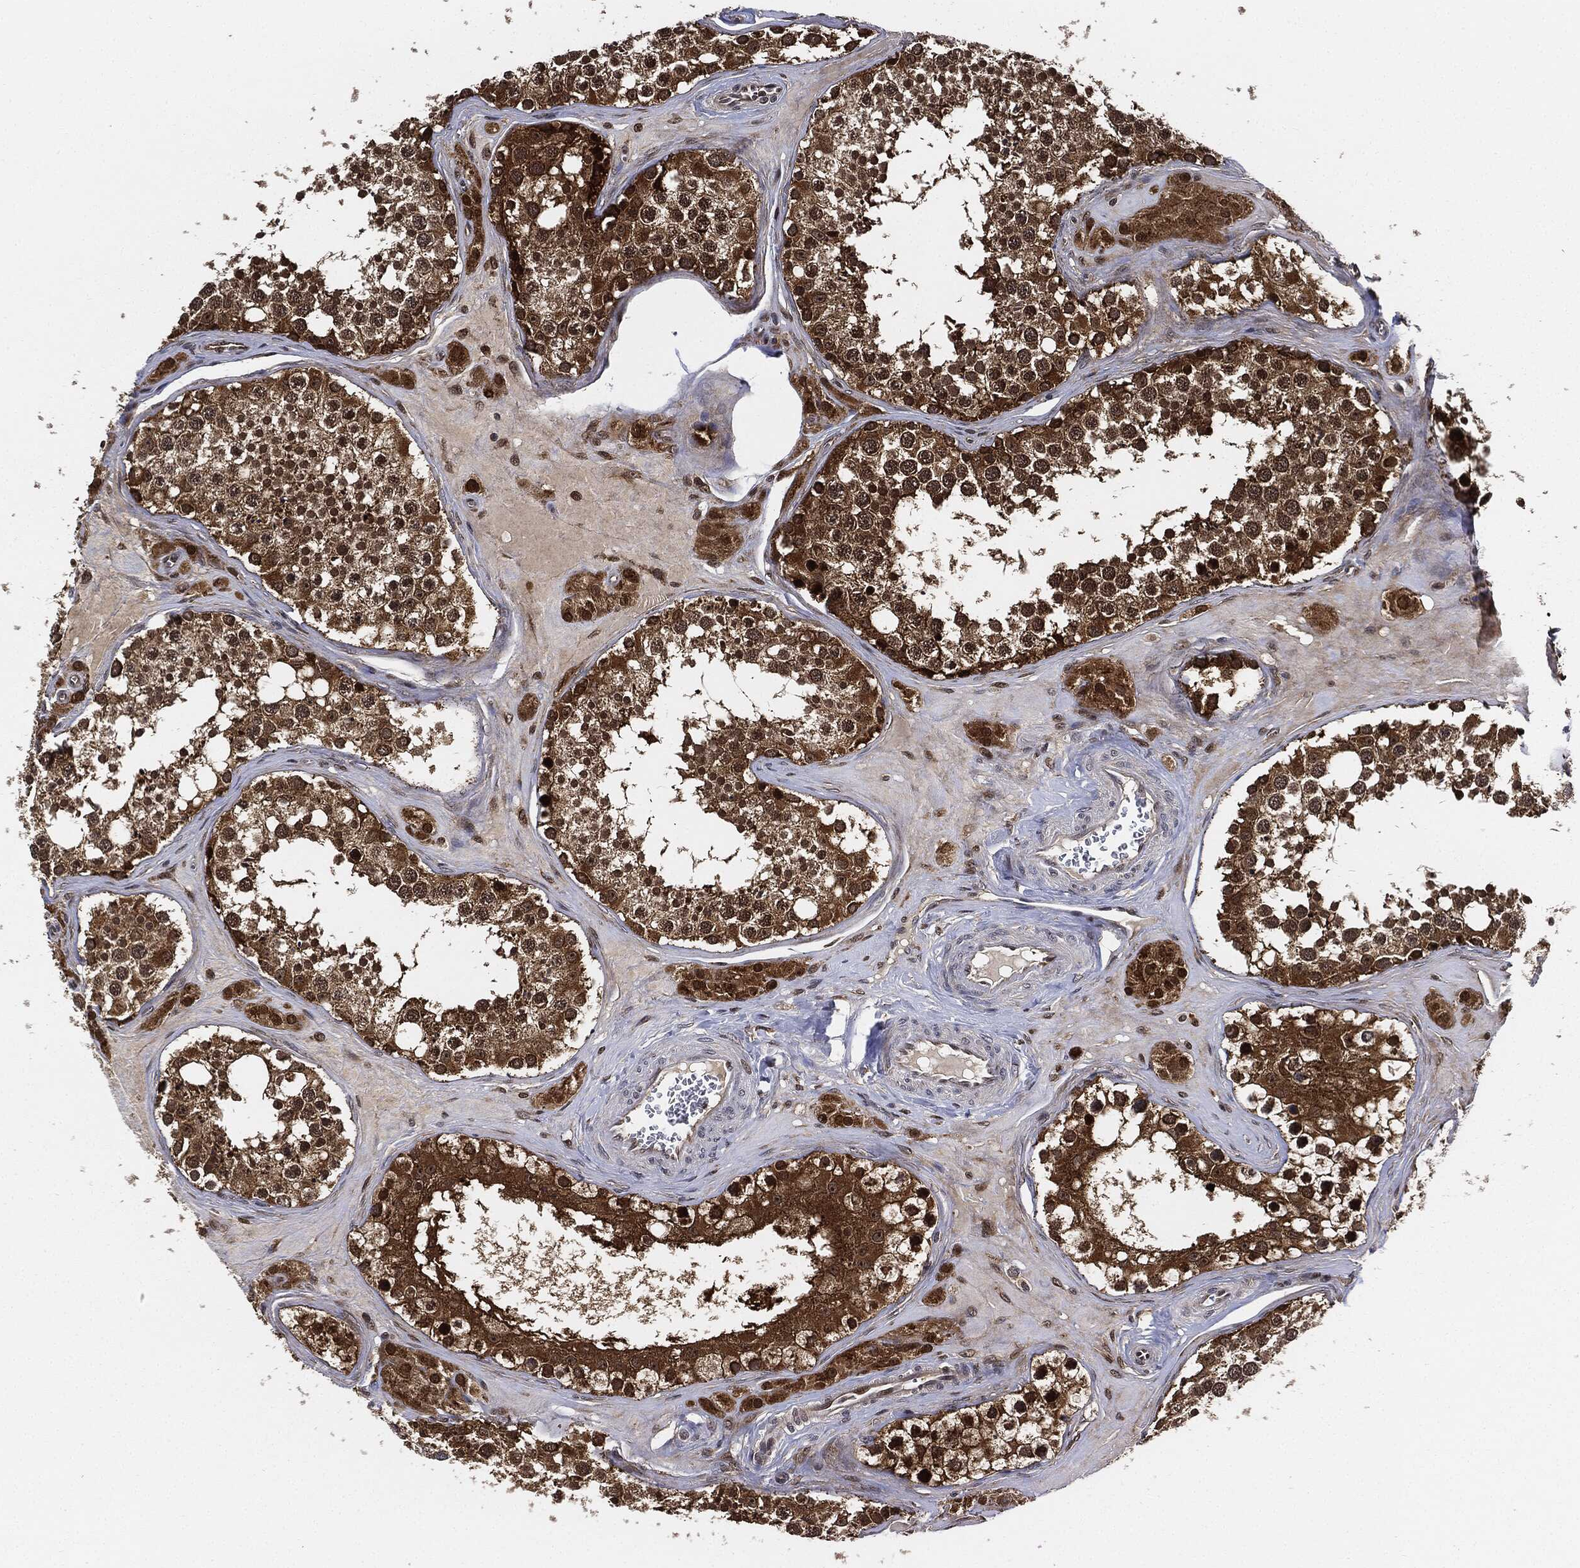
{"staining": {"intensity": "strong", "quantity": ">75%", "location": "cytoplasmic/membranous,nuclear"}, "tissue": "testis", "cell_type": "Cells in seminiferous ducts", "image_type": "normal", "snomed": [{"axis": "morphology", "description": "Normal tissue, NOS"}, {"axis": "topography", "description": "Testis"}], "caption": "Cells in seminiferous ducts demonstrate strong cytoplasmic/membranous,nuclear expression in approximately >75% of cells in benign testis. The staining is performed using DAB (3,3'-diaminobenzidine) brown chromogen to label protein expression. The nuclei are counter-stained blue using hematoxylin.", "gene": "RNASEL", "patient": {"sex": "male", "age": 31}}